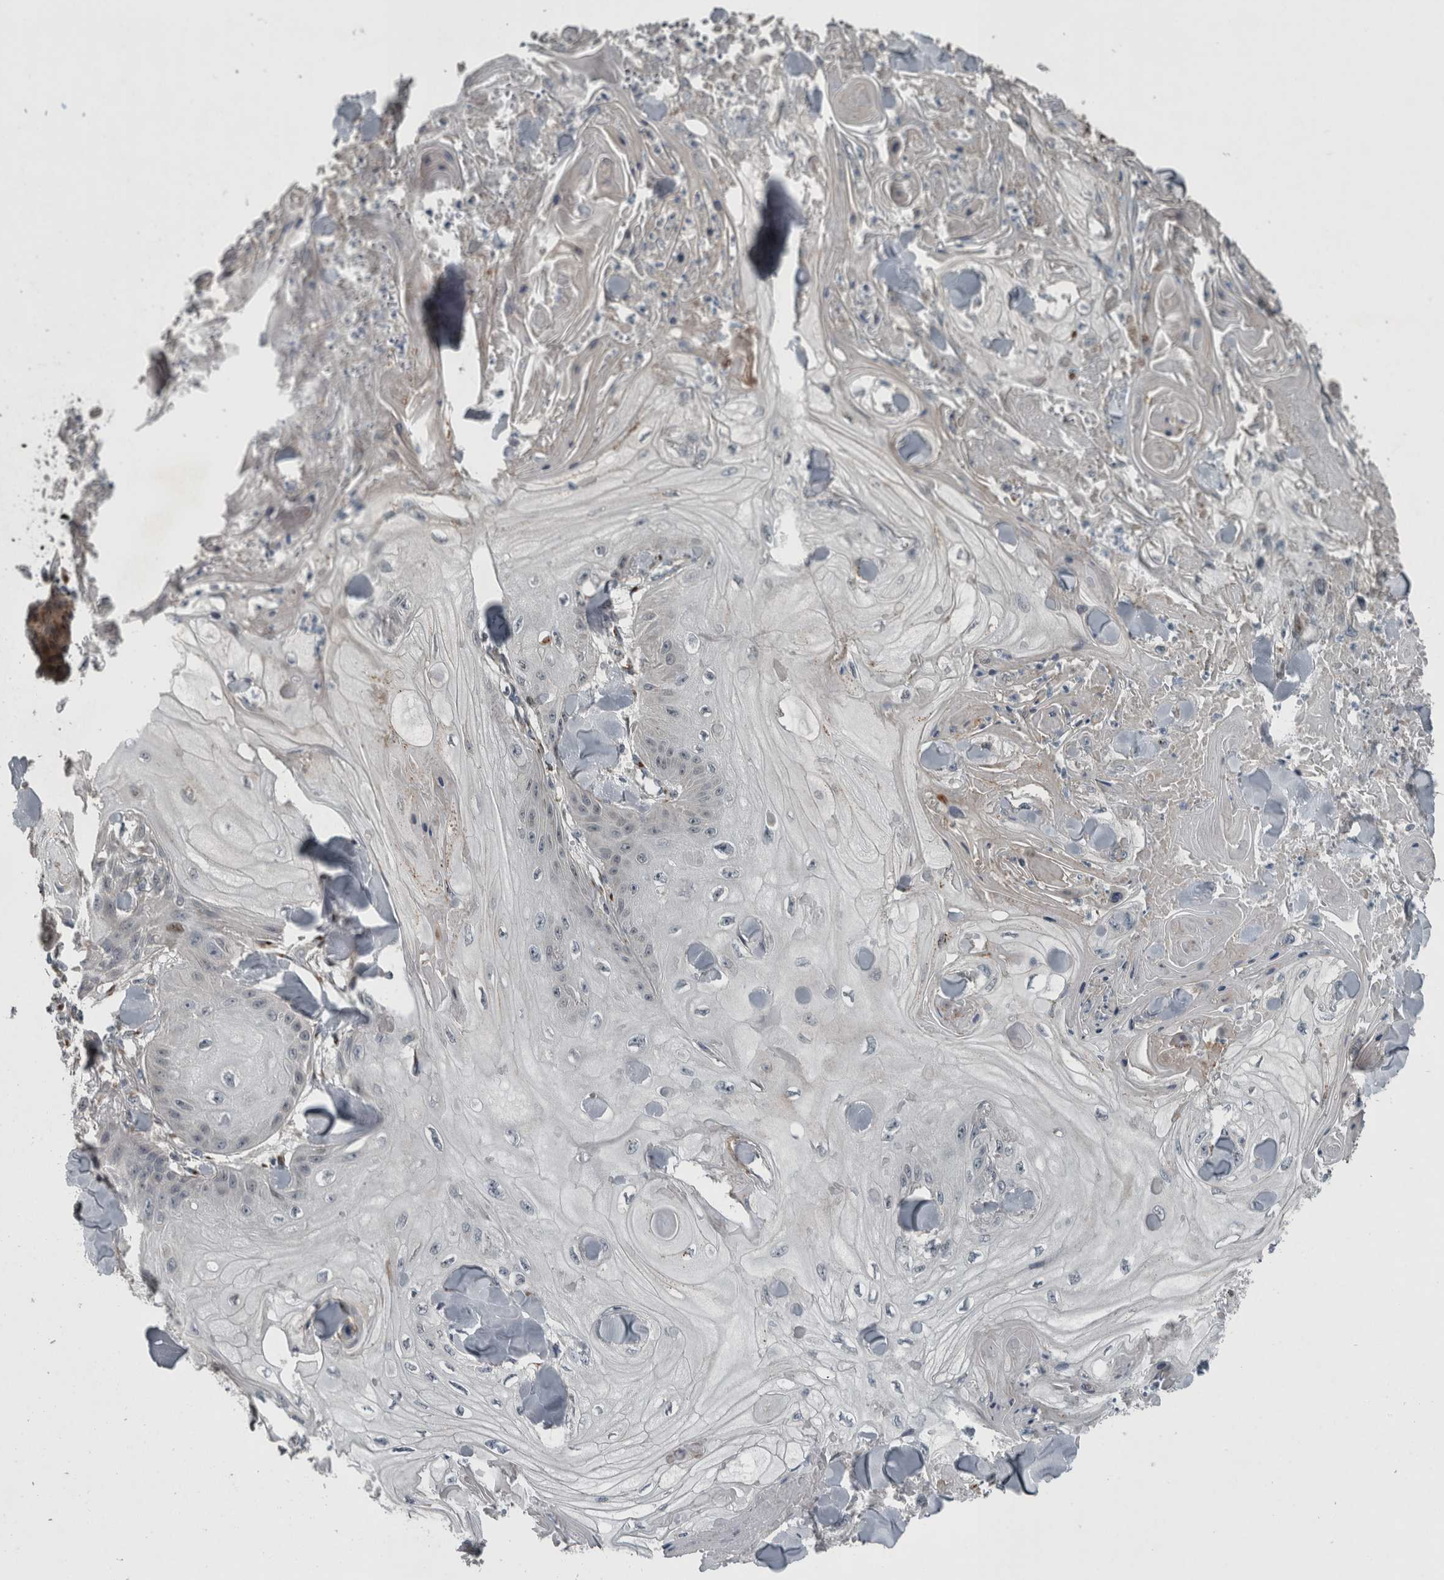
{"staining": {"intensity": "negative", "quantity": "none", "location": "none"}, "tissue": "skin cancer", "cell_type": "Tumor cells", "image_type": "cancer", "snomed": [{"axis": "morphology", "description": "Squamous cell carcinoma, NOS"}, {"axis": "topography", "description": "Skin"}], "caption": "Tumor cells are negative for brown protein staining in skin cancer.", "gene": "ZNF345", "patient": {"sex": "male", "age": 74}}